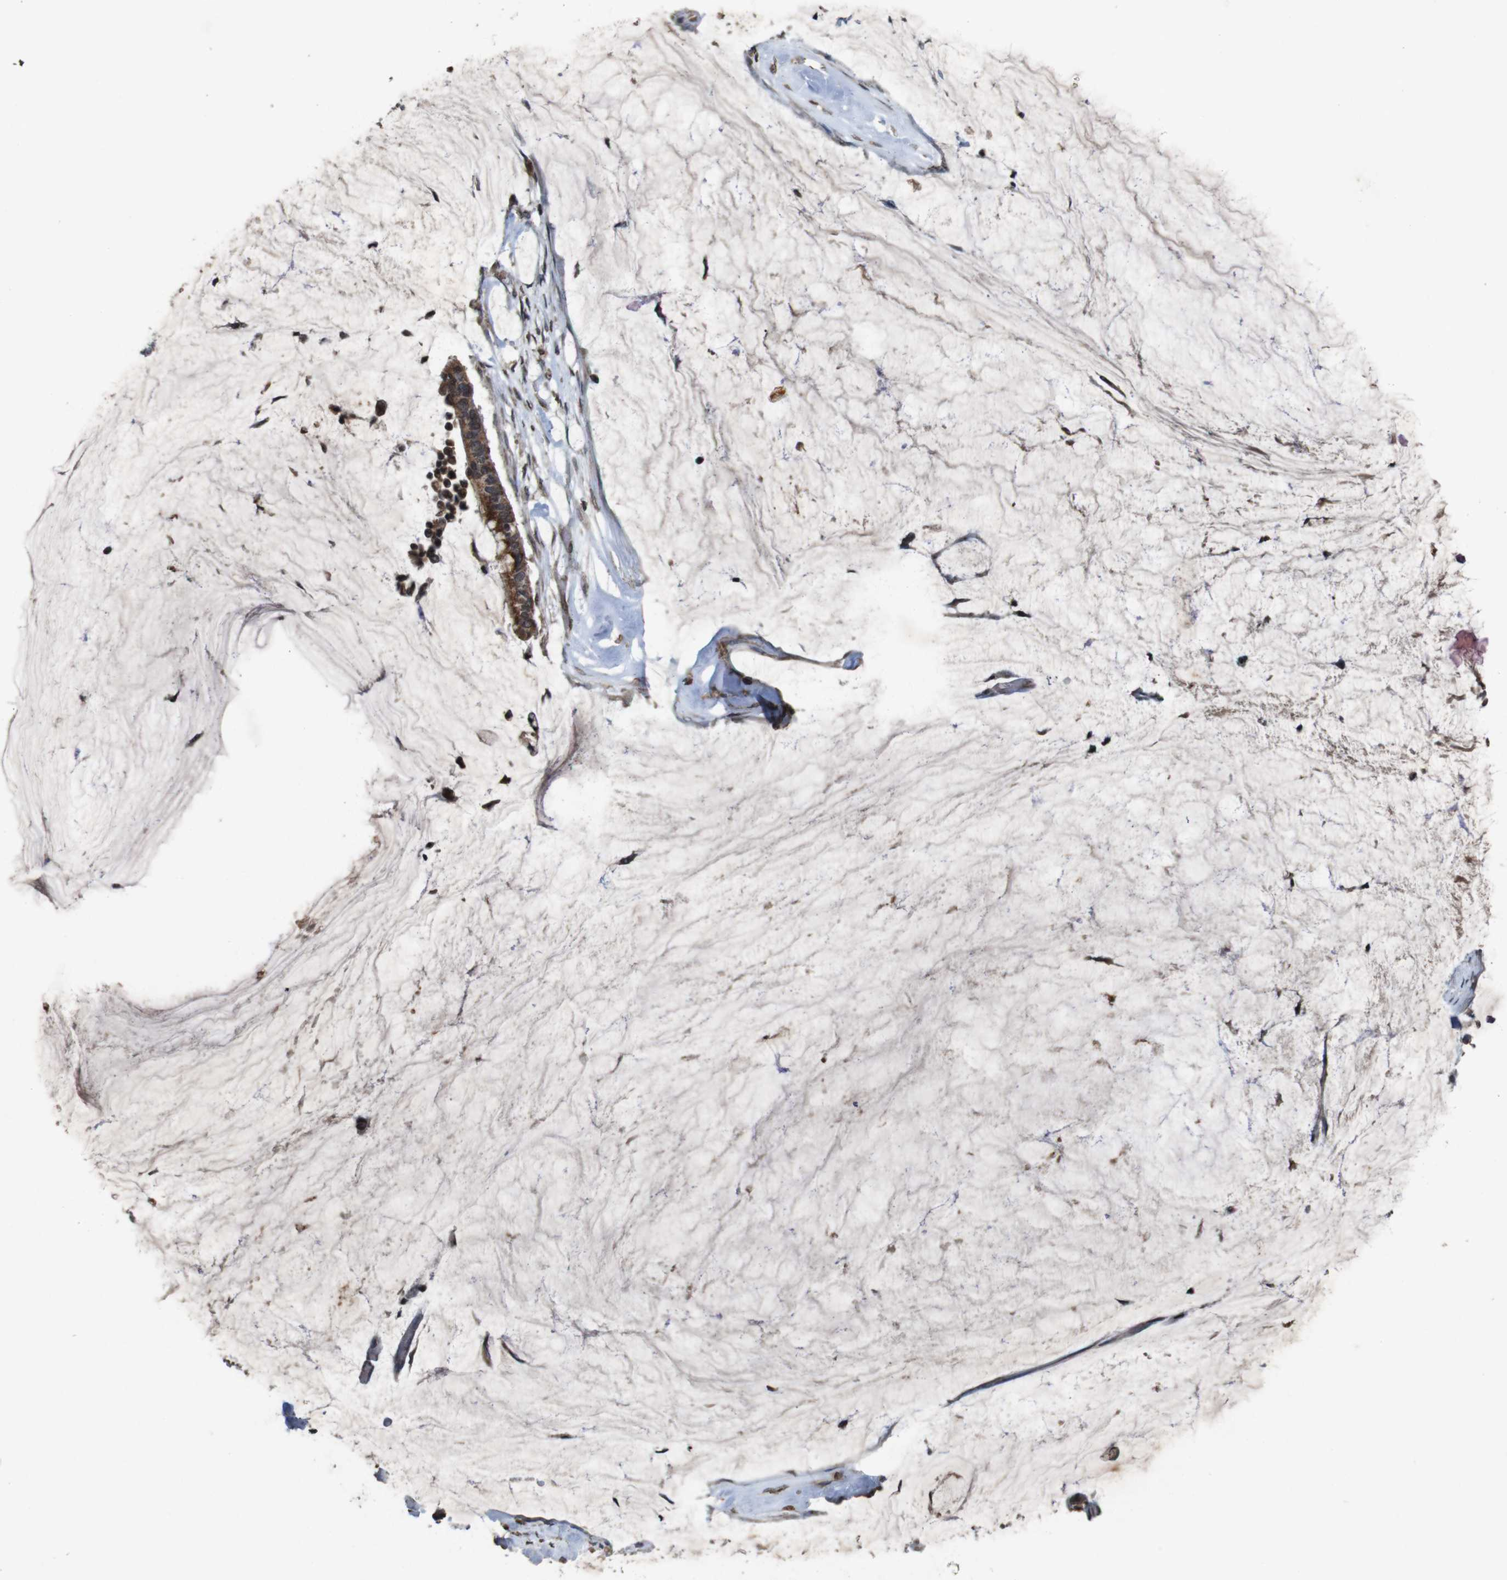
{"staining": {"intensity": "strong", "quantity": ">75%", "location": "cytoplasmic/membranous"}, "tissue": "pancreatic cancer", "cell_type": "Tumor cells", "image_type": "cancer", "snomed": [{"axis": "morphology", "description": "Adenocarcinoma, NOS"}, {"axis": "topography", "description": "Pancreas"}], "caption": "Immunohistochemistry of pancreatic cancer demonstrates high levels of strong cytoplasmic/membranous positivity in about >75% of tumor cells.", "gene": "SORL1", "patient": {"sex": "male", "age": 41}}